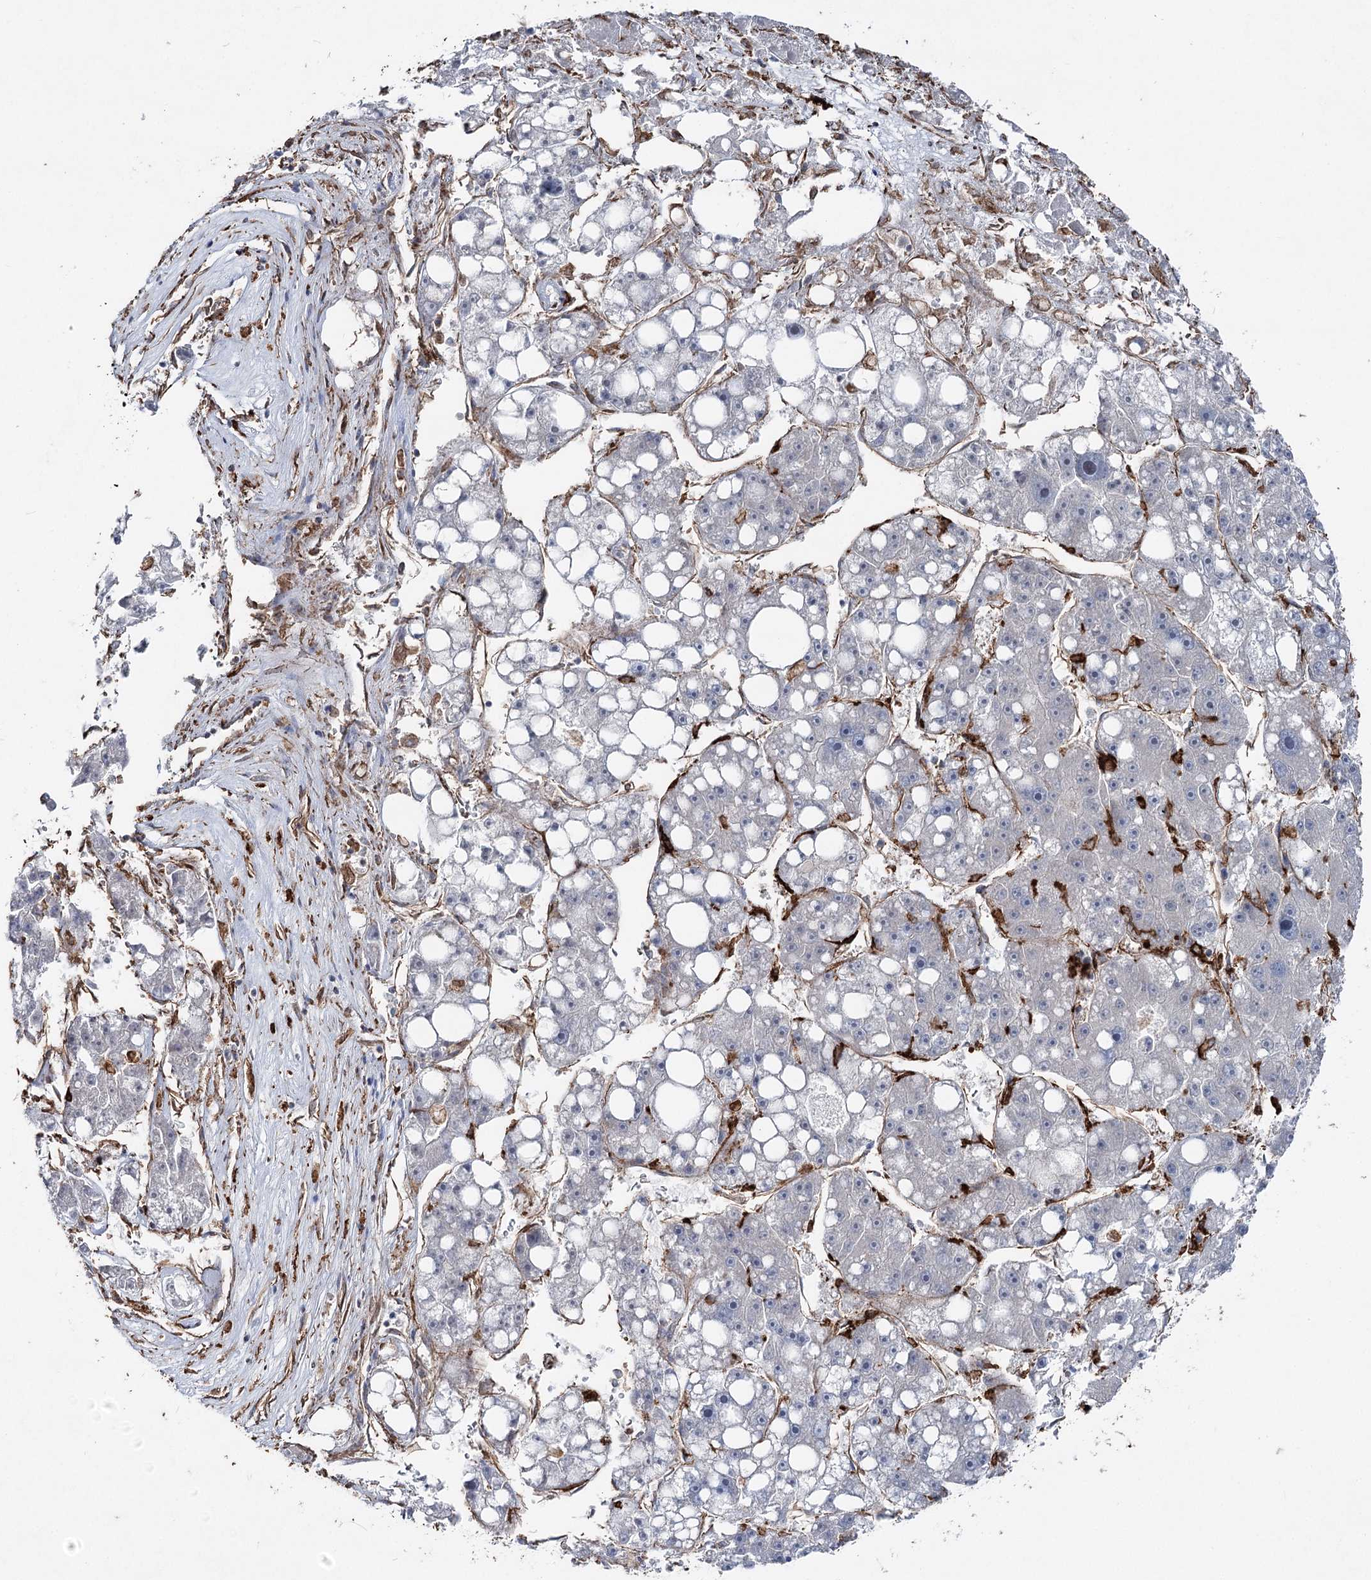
{"staining": {"intensity": "negative", "quantity": "none", "location": "none"}, "tissue": "liver cancer", "cell_type": "Tumor cells", "image_type": "cancer", "snomed": [{"axis": "morphology", "description": "Carcinoma, Hepatocellular, NOS"}, {"axis": "topography", "description": "Liver"}], "caption": "Immunohistochemistry (IHC) micrograph of liver cancer stained for a protein (brown), which exhibits no expression in tumor cells.", "gene": "CLEC4M", "patient": {"sex": "female", "age": 61}}